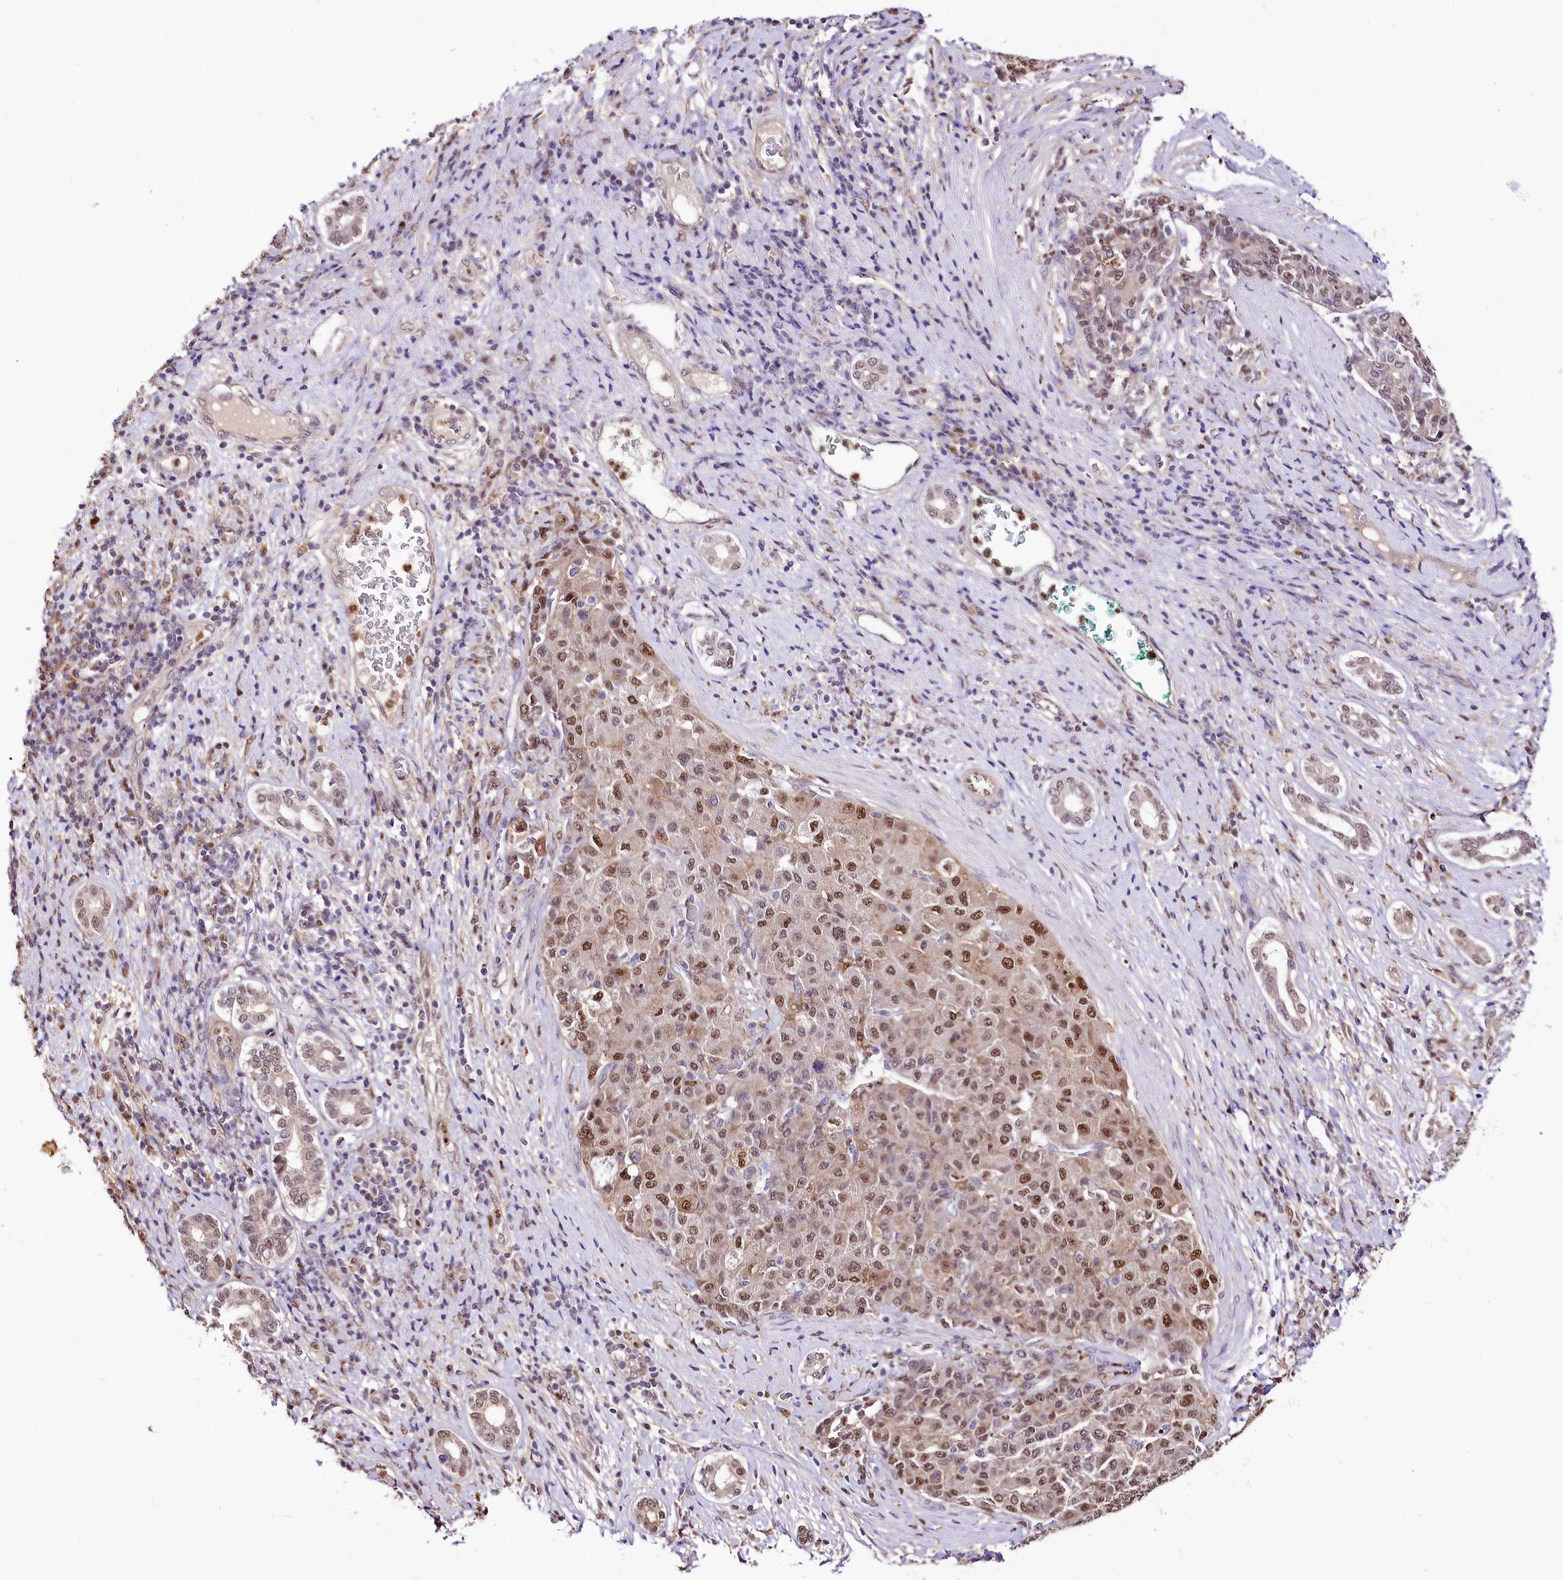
{"staining": {"intensity": "moderate", "quantity": ">75%", "location": "nuclear"}, "tissue": "liver cancer", "cell_type": "Tumor cells", "image_type": "cancer", "snomed": [{"axis": "morphology", "description": "Carcinoma, Hepatocellular, NOS"}, {"axis": "topography", "description": "Liver"}], "caption": "Liver cancer (hepatocellular carcinoma) stained for a protein (brown) exhibits moderate nuclear positive expression in approximately >75% of tumor cells.", "gene": "GNL3L", "patient": {"sex": "male", "age": 65}}